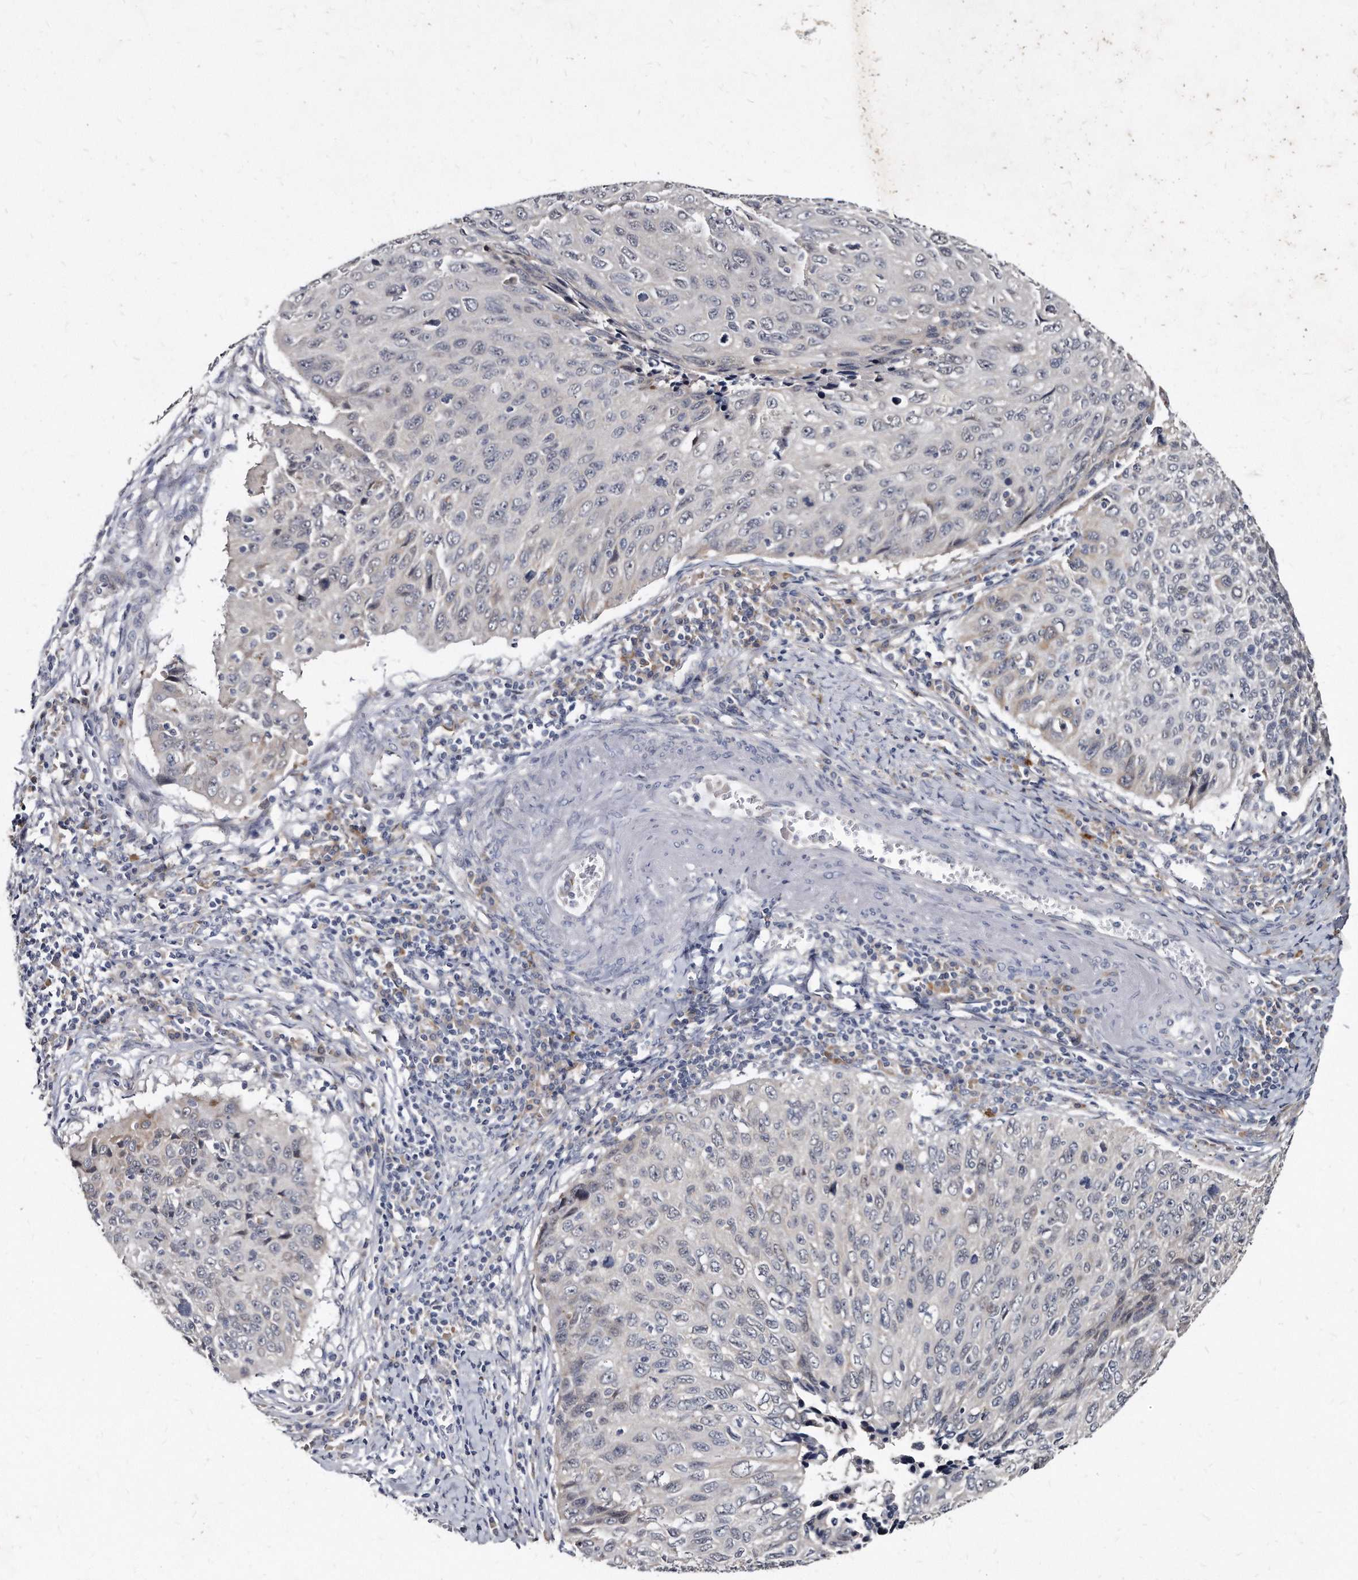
{"staining": {"intensity": "negative", "quantity": "none", "location": "none"}, "tissue": "cervical cancer", "cell_type": "Tumor cells", "image_type": "cancer", "snomed": [{"axis": "morphology", "description": "Squamous cell carcinoma, NOS"}, {"axis": "topography", "description": "Cervix"}], "caption": "High magnification brightfield microscopy of cervical cancer (squamous cell carcinoma) stained with DAB (3,3'-diaminobenzidine) (brown) and counterstained with hematoxylin (blue): tumor cells show no significant positivity.", "gene": "KLHDC3", "patient": {"sex": "female", "age": 53}}